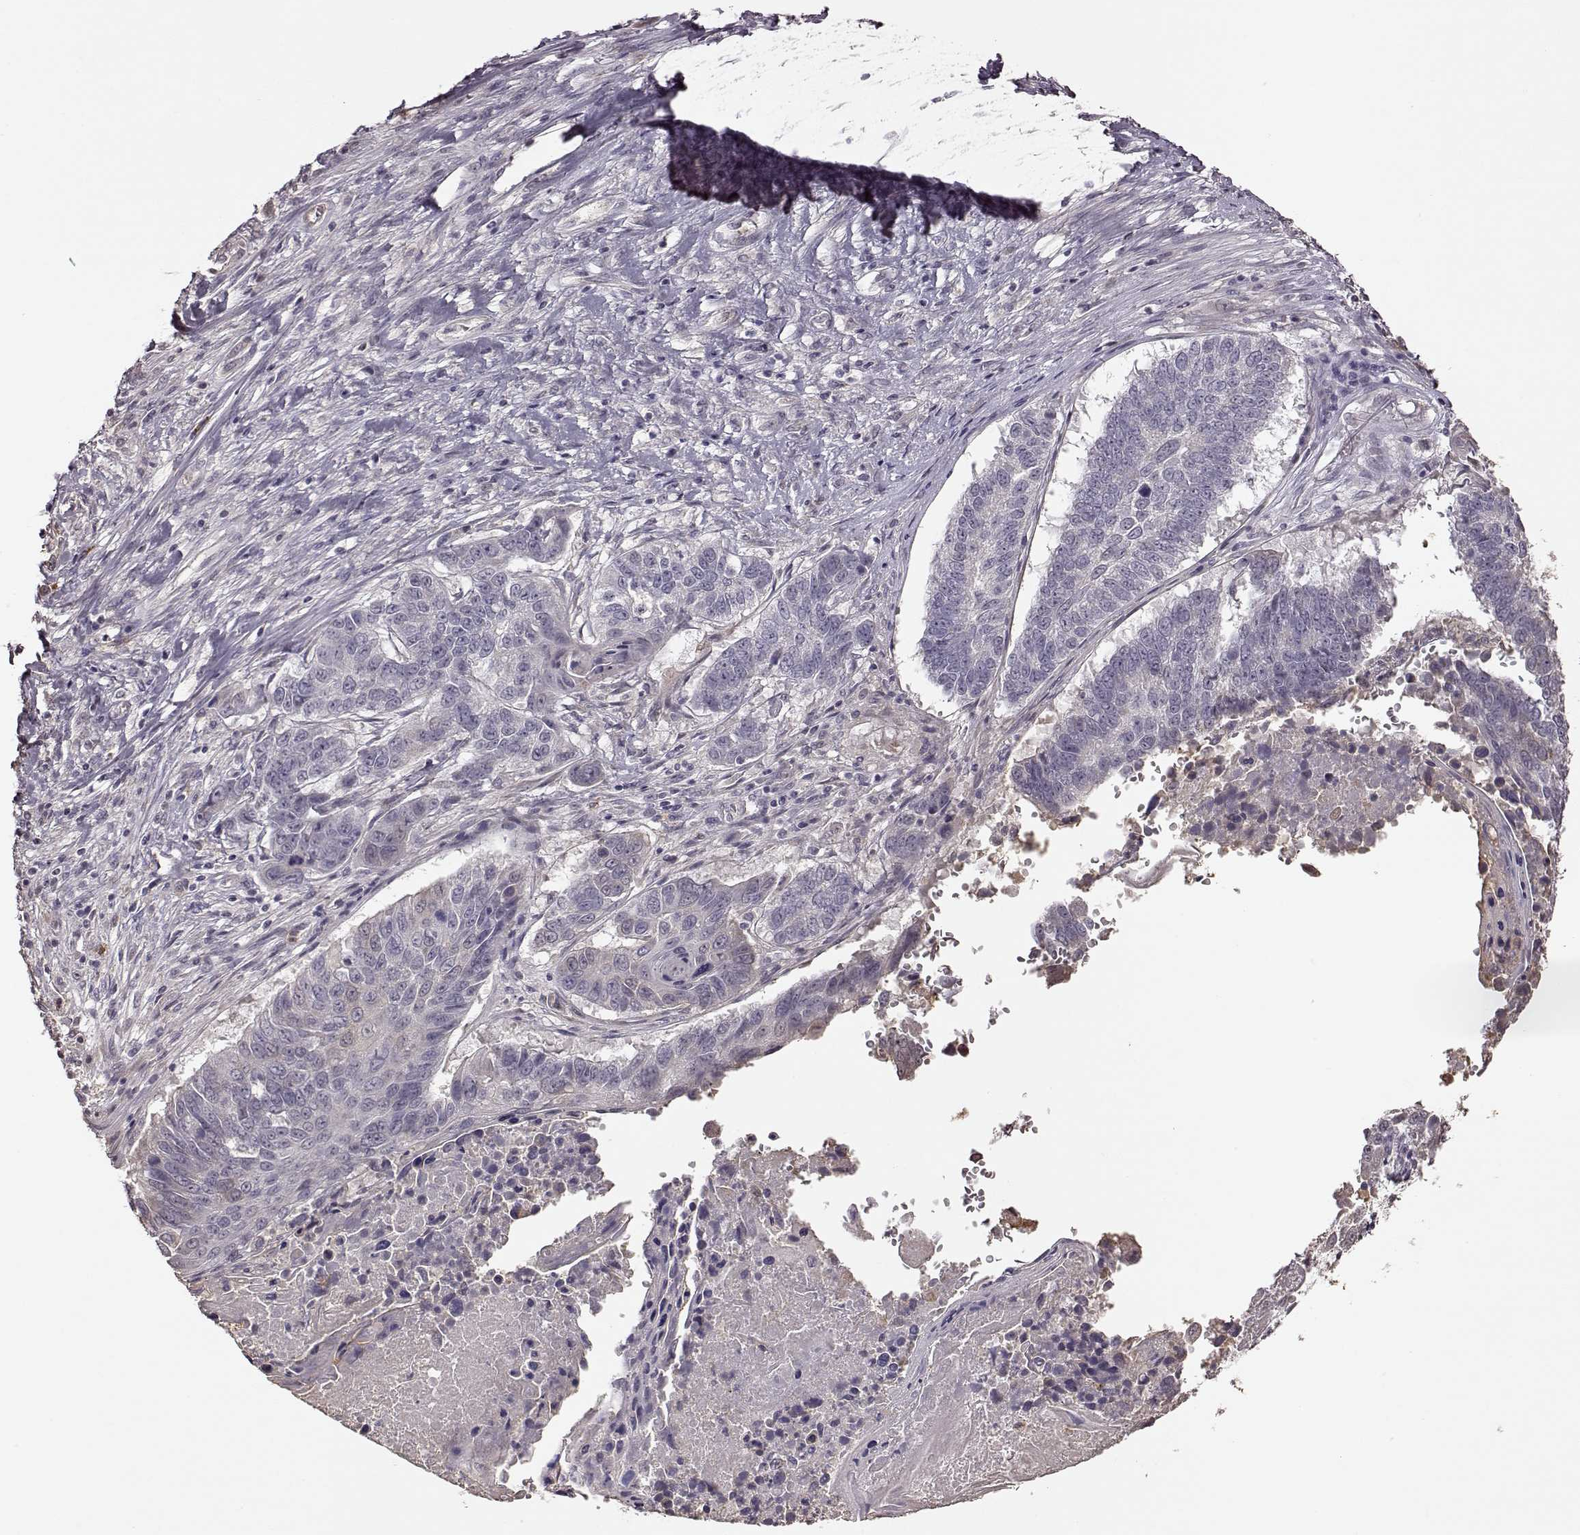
{"staining": {"intensity": "negative", "quantity": "none", "location": "none"}, "tissue": "lung cancer", "cell_type": "Tumor cells", "image_type": "cancer", "snomed": [{"axis": "morphology", "description": "Squamous cell carcinoma, NOS"}, {"axis": "topography", "description": "Lung"}], "caption": "IHC photomicrograph of human lung squamous cell carcinoma stained for a protein (brown), which demonstrates no staining in tumor cells.", "gene": "CRB1", "patient": {"sex": "male", "age": 73}}